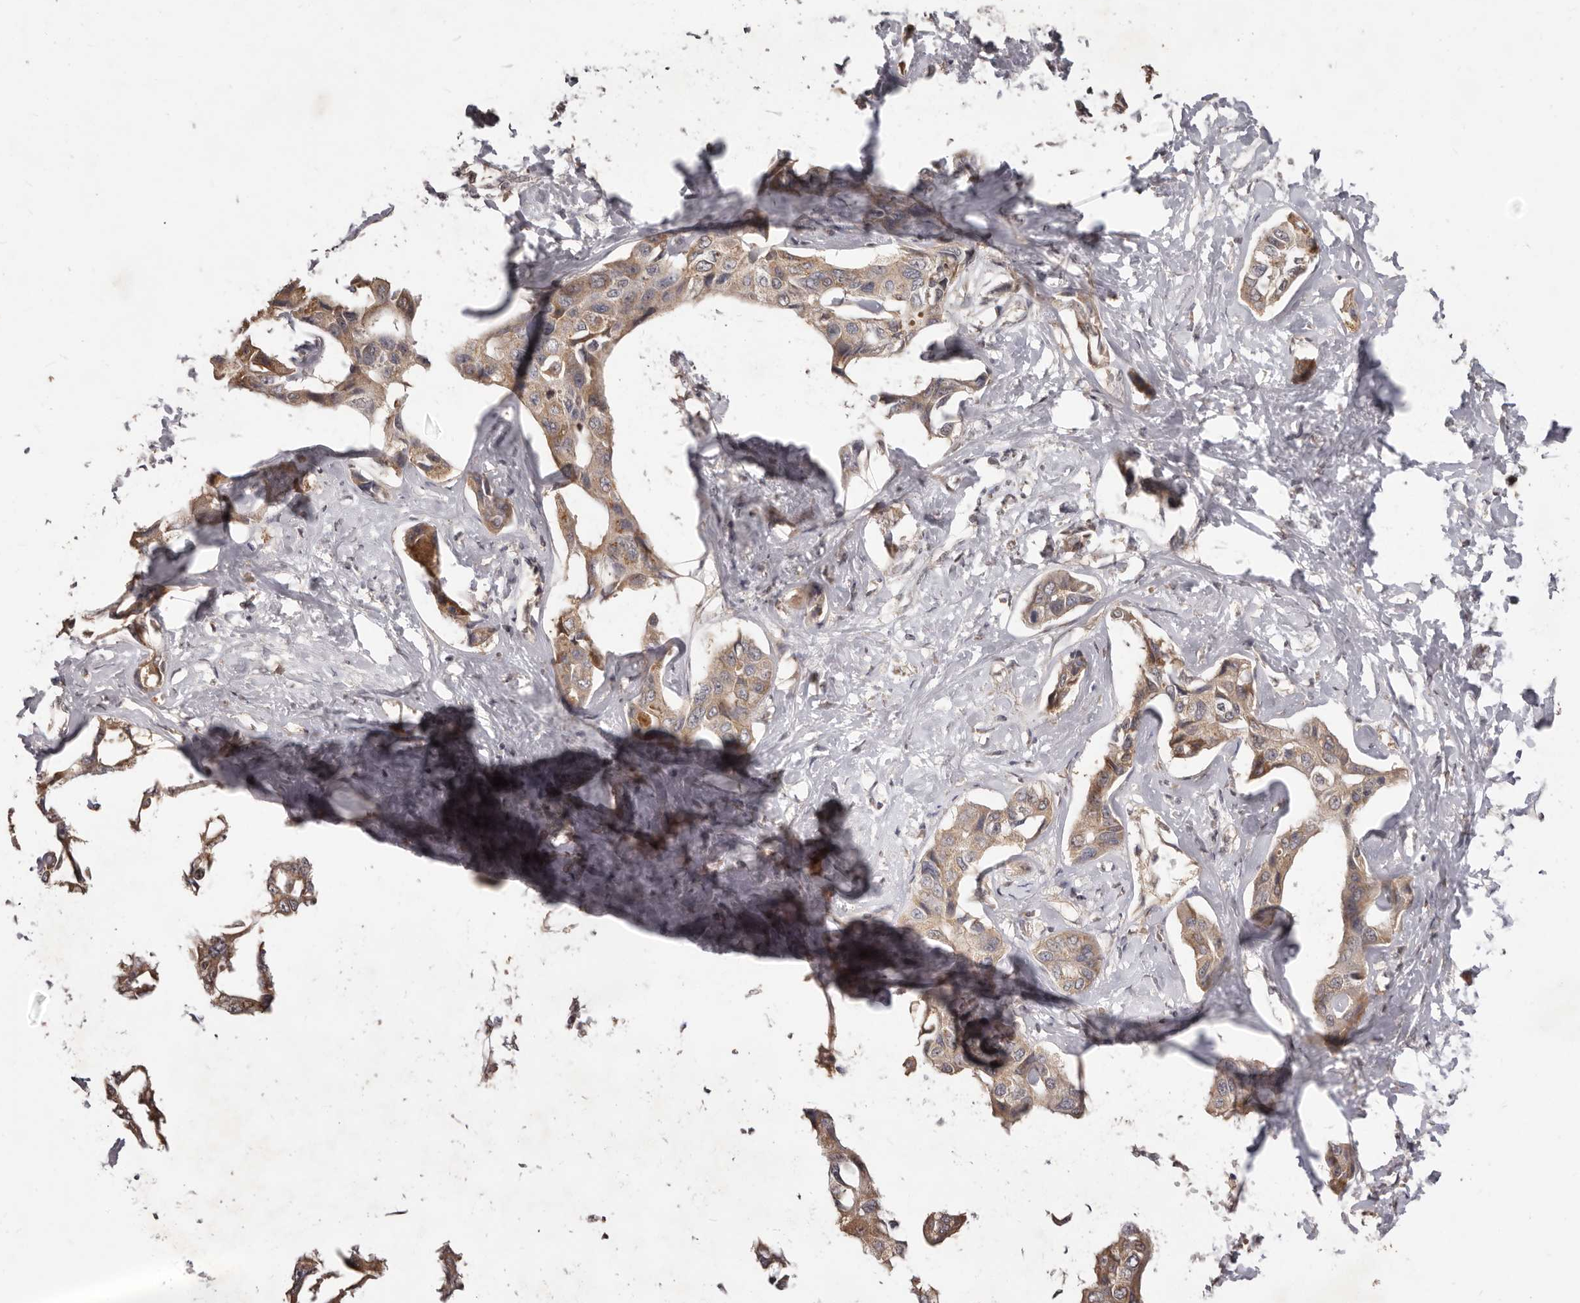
{"staining": {"intensity": "moderate", "quantity": ">75%", "location": "cytoplasmic/membranous"}, "tissue": "liver cancer", "cell_type": "Tumor cells", "image_type": "cancer", "snomed": [{"axis": "morphology", "description": "Cholangiocarcinoma"}, {"axis": "topography", "description": "Liver"}], "caption": "There is medium levels of moderate cytoplasmic/membranous expression in tumor cells of liver cancer (cholangiocarcinoma), as demonstrated by immunohistochemical staining (brown color).", "gene": "MTO1", "patient": {"sex": "male", "age": 59}}